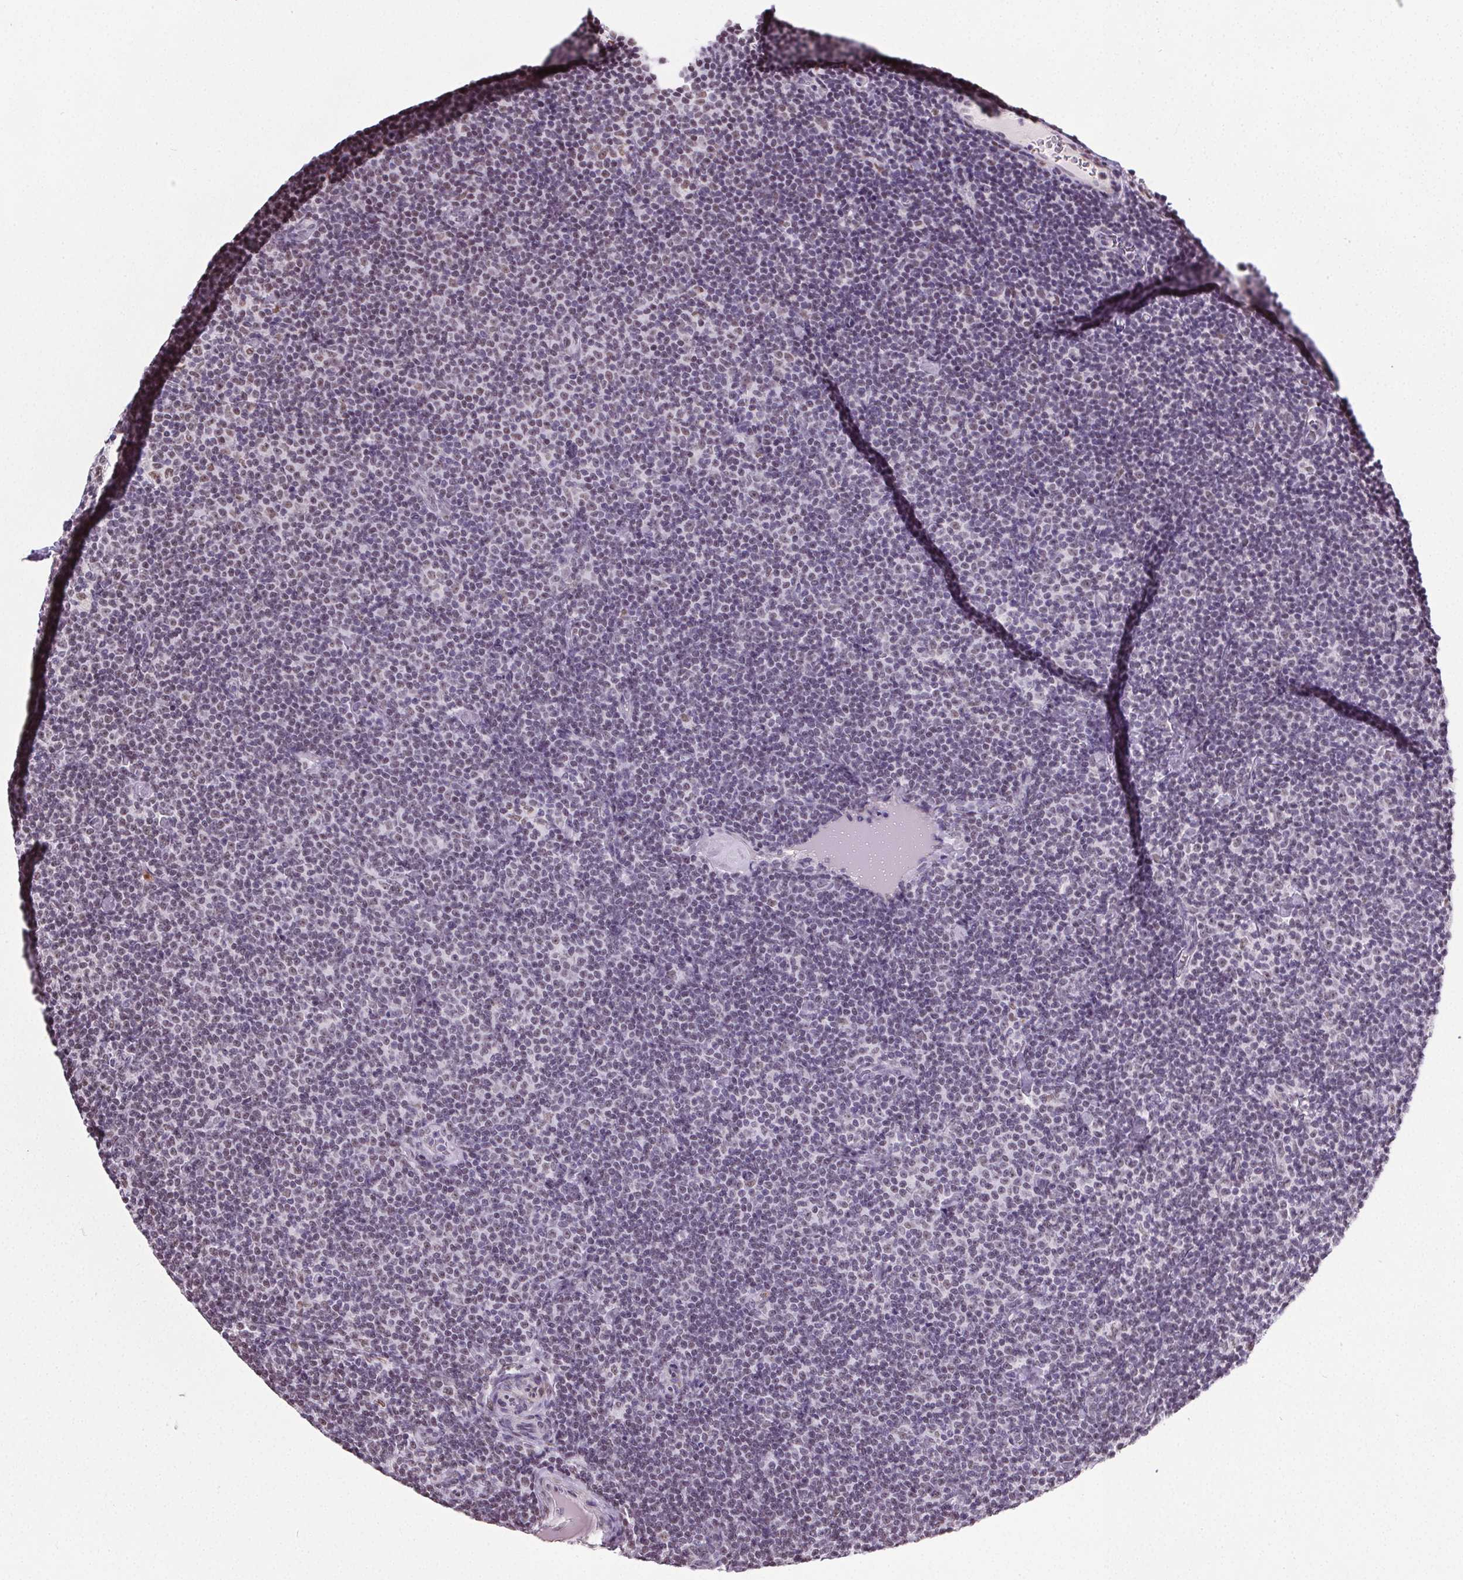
{"staining": {"intensity": "weak", "quantity": "<25%", "location": "nuclear"}, "tissue": "lymphoma", "cell_type": "Tumor cells", "image_type": "cancer", "snomed": [{"axis": "morphology", "description": "Malignant lymphoma, non-Hodgkin's type, Low grade"}, {"axis": "topography", "description": "Lymph node"}], "caption": "Tumor cells show no significant expression in lymphoma.", "gene": "GP6", "patient": {"sex": "male", "age": 81}}